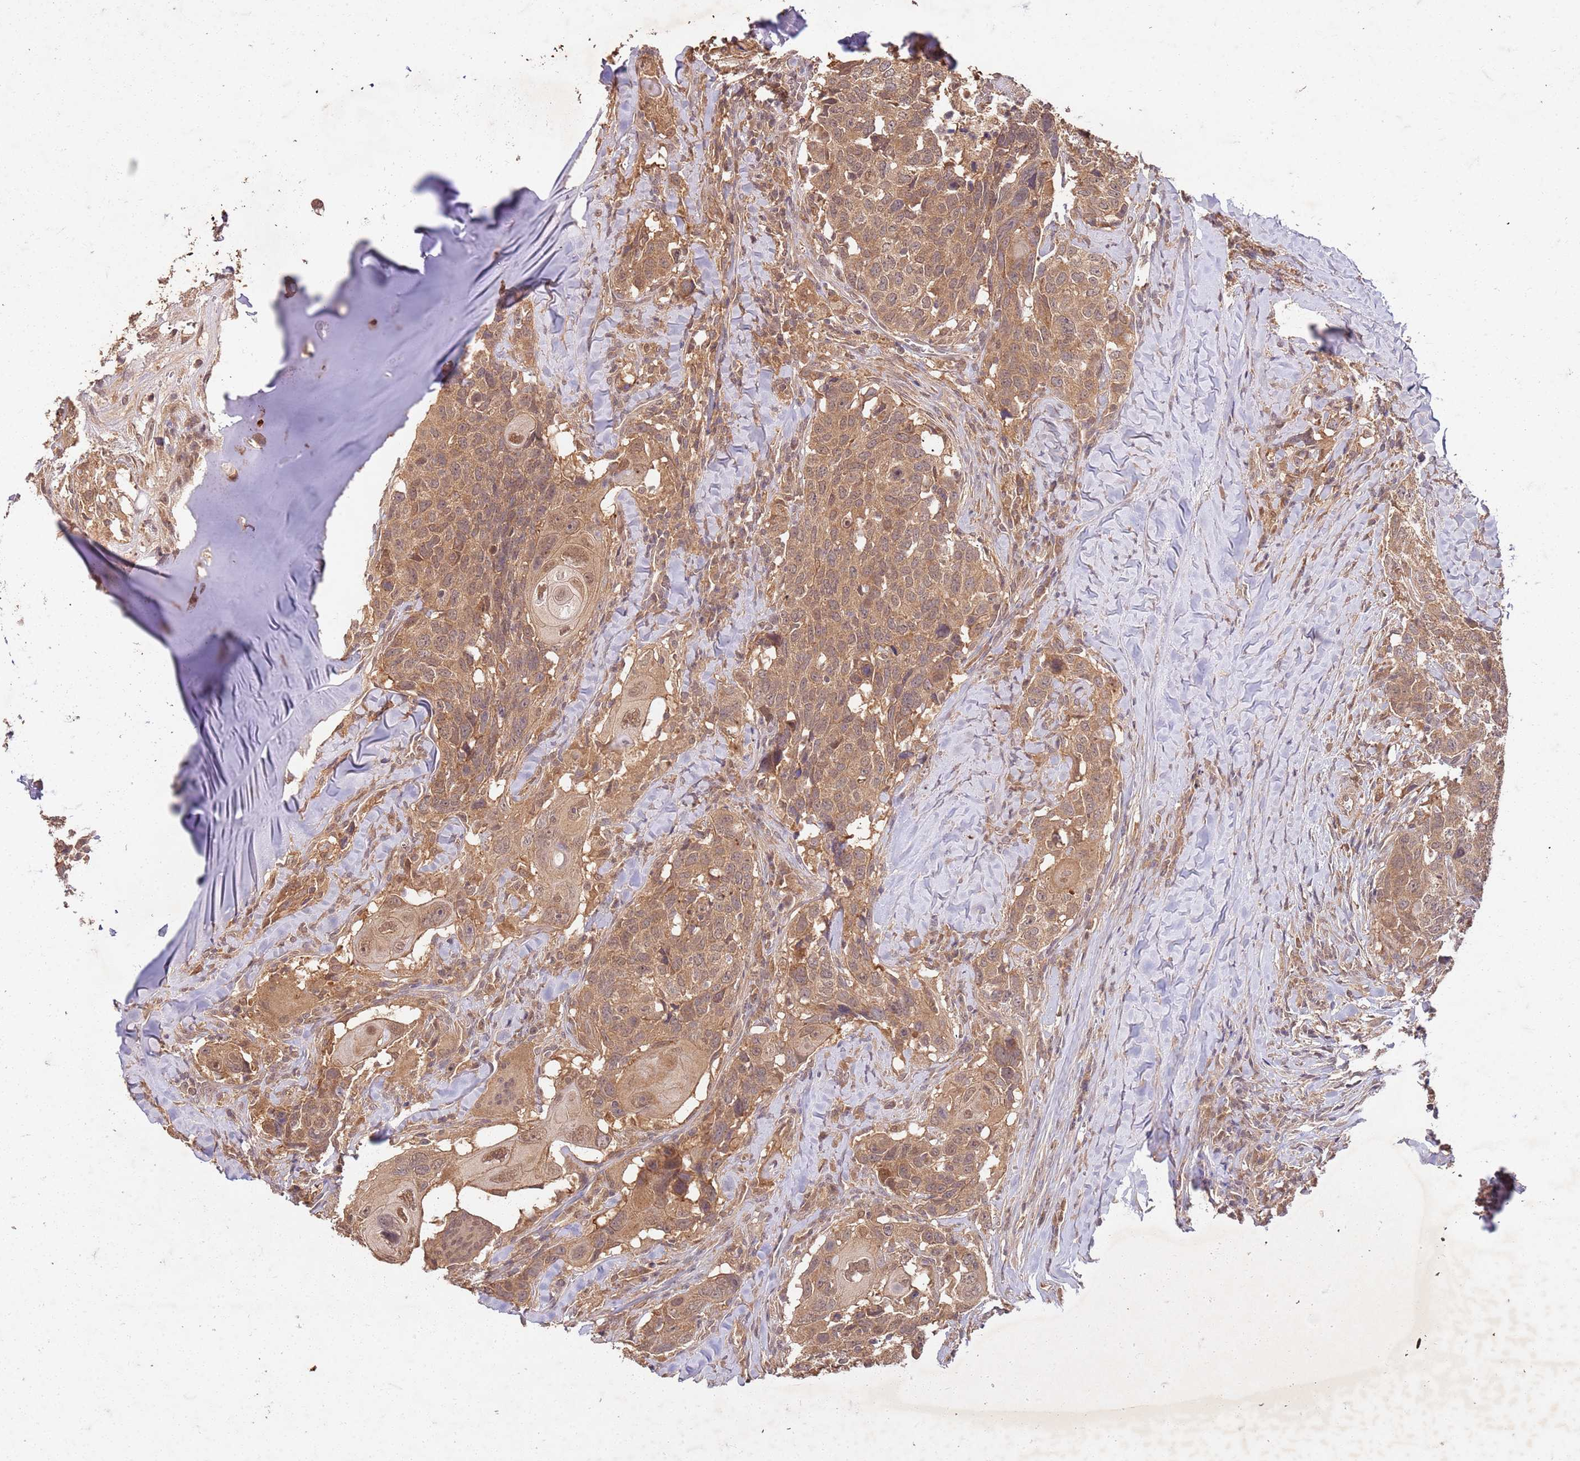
{"staining": {"intensity": "moderate", "quantity": ">75%", "location": "cytoplasmic/membranous,nuclear"}, "tissue": "head and neck cancer", "cell_type": "Tumor cells", "image_type": "cancer", "snomed": [{"axis": "morphology", "description": "Normal tissue, NOS"}, {"axis": "morphology", "description": "Squamous cell carcinoma, NOS"}, {"axis": "topography", "description": "Skeletal muscle"}, {"axis": "topography", "description": "Vascular tissue"}, {"axis": "topography", "description": "Peripheral nerve tissue"}, {"axis": "topography", "description": "Head-Neck"}], "caption": "Squamous cell carcinoma (head and neck) was stained to show a protein in brown. There is medium levels of moderate cytoplasmic/membranous and nuclear staining in approximately >75% of tumor cells.", "gene": "UBE3A", "patient": {"sex": "male", "age": 66}}